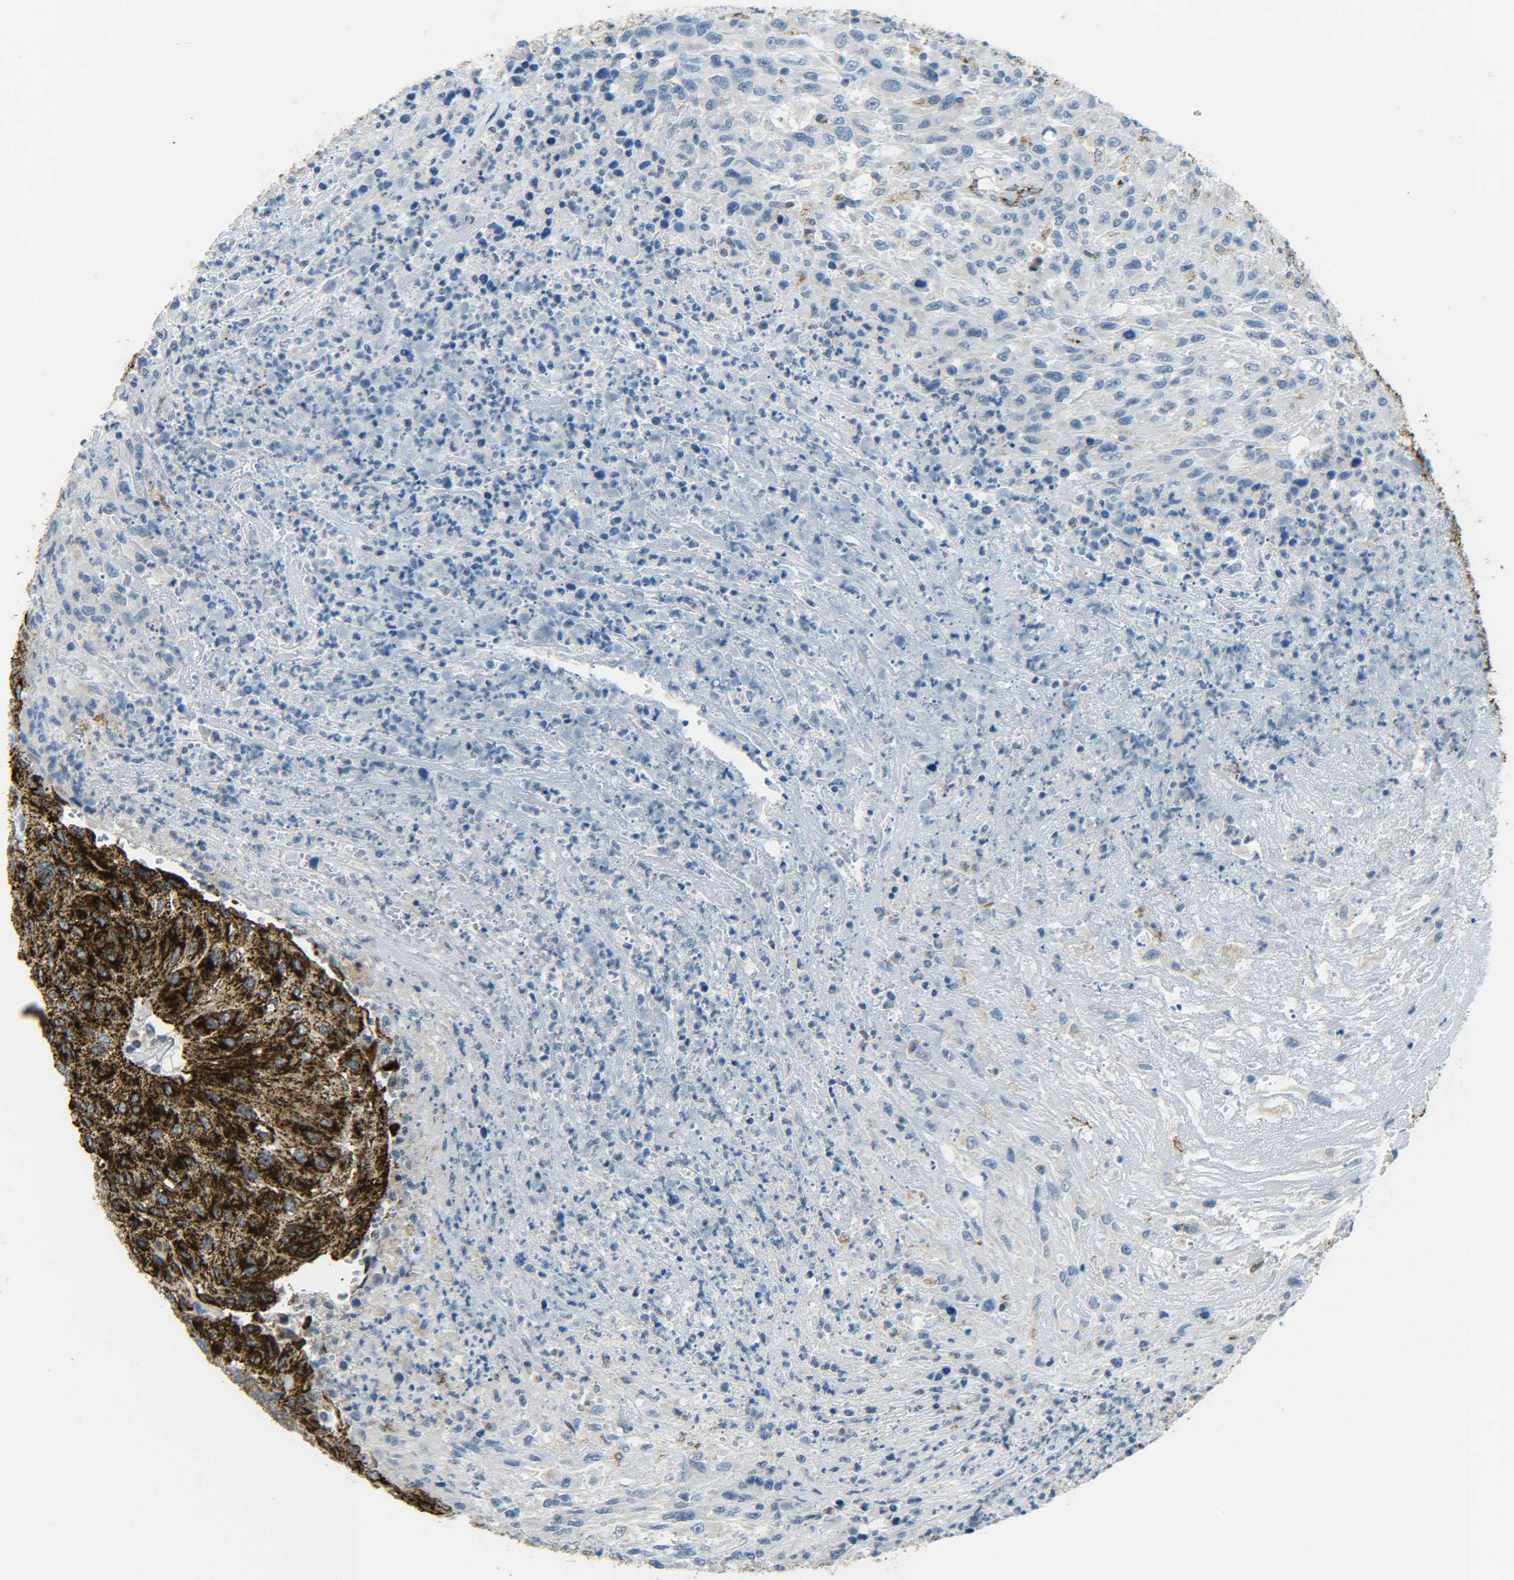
{"staining": {"intensity": "strong", "quantity": ">75%", "location": "cytoplasmic/membranous"}, "tissue": "urothelial cancer", "cell_type": "Tumor cells", "image_type": "cancer", "snomed": [{"axis": "morphology", "description": "Urothelial carcinoma, High grade"}, {"axis": "topography", "description": "Urinary bladder"}], "caption": "Immunohistochemical staining of human high-grade urothelial carcinoma reveals strong cytoplasmic/membranous protein staining in about >75% of tumor cells.", "gene": "CYB5R1", "patient": {"sex": "male", "age": 66}}